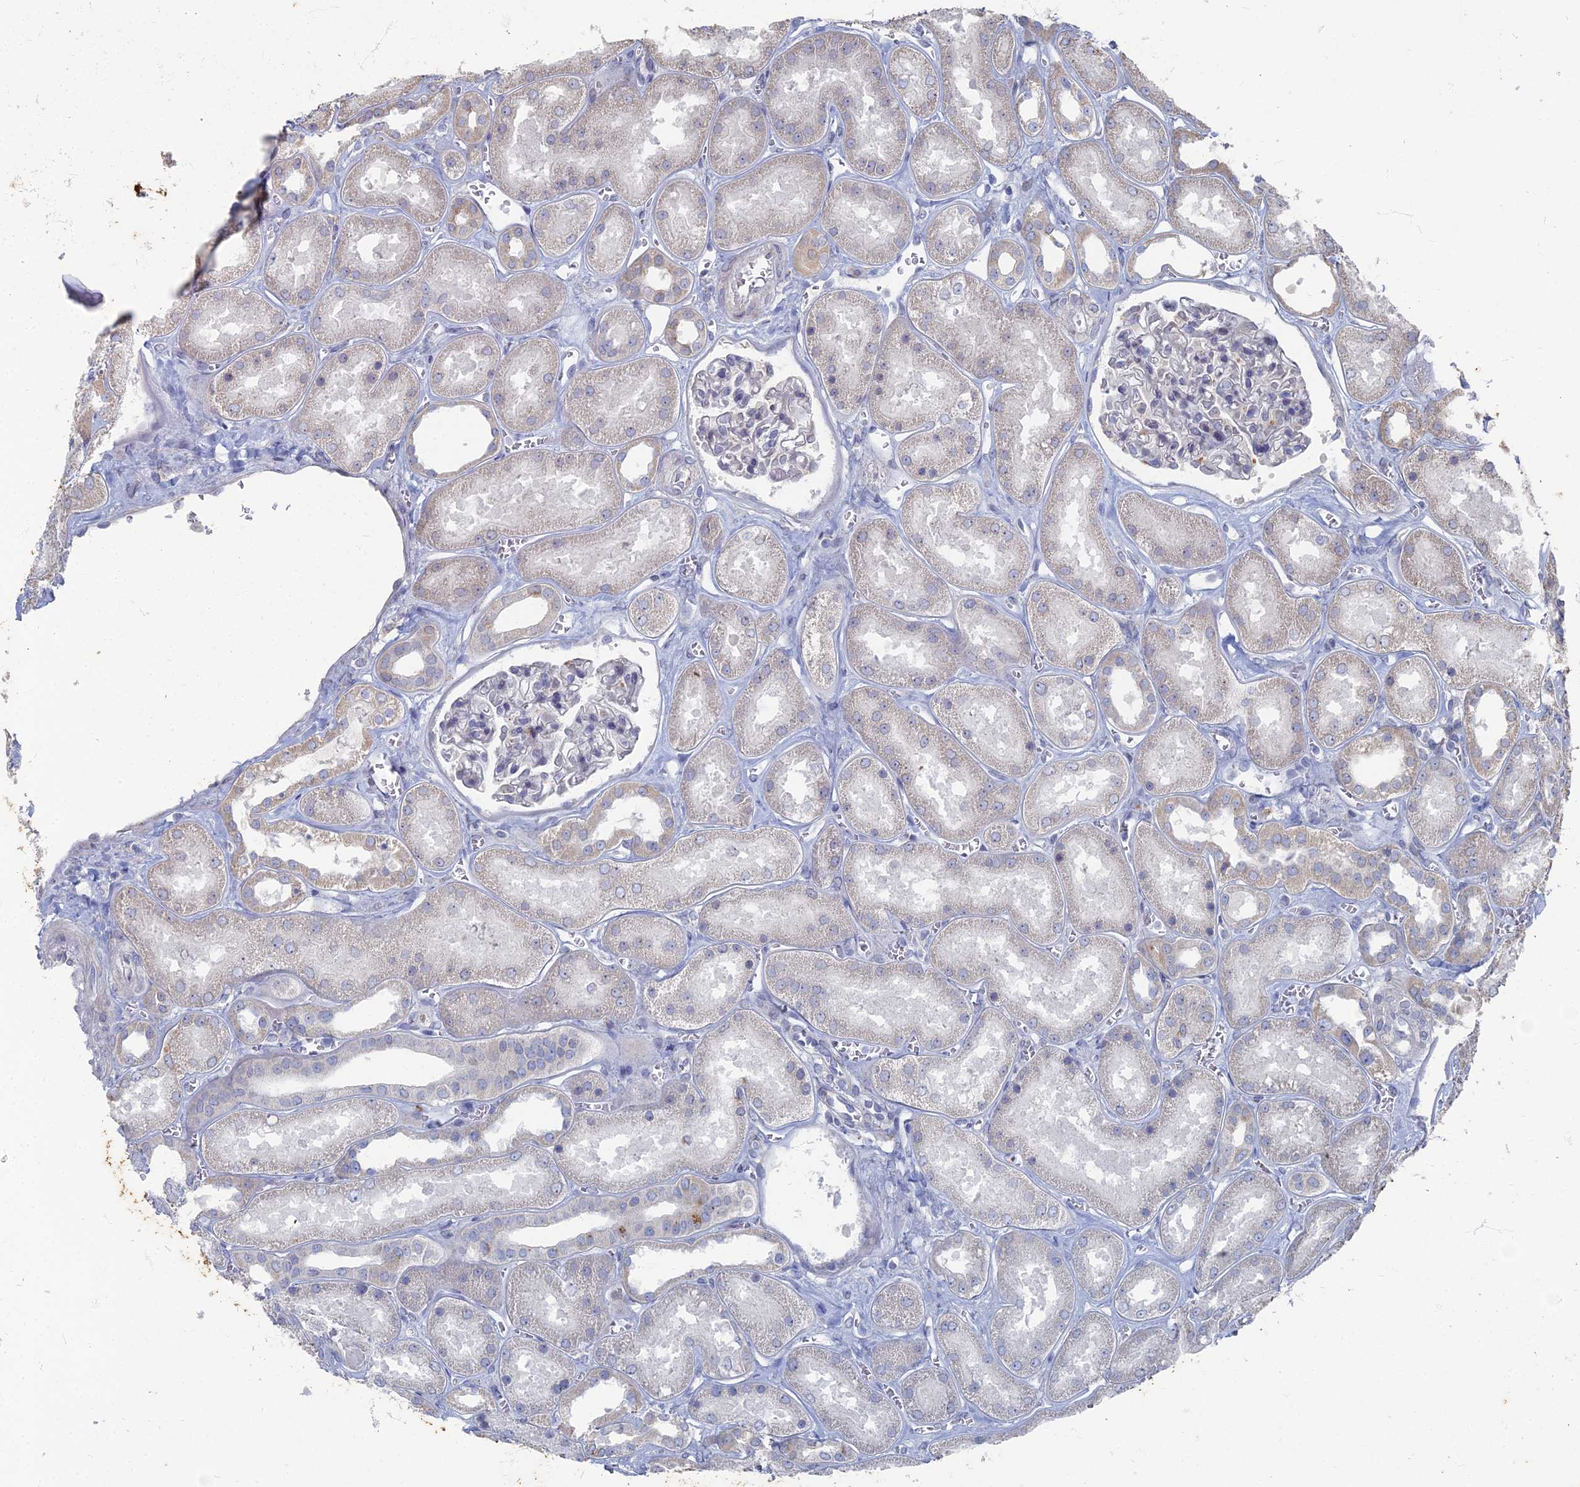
{"staining": {"intensity": "negative", "quantity": "none", "location": "none"}, "tissue": "kidney", "cell_type": "Cells in glomeruli", "image_type": "normal", "snomed": [{"axis": "morphology", "description": "Normal tissue, NOS"}, {"axis": "morphology", "description": "Adenocarcinoma, NOS"}, {"axis": "topography", "description": "Kidney"}], "caption": "Kidney stained for a protein using IHC reveals no staining cells in glomeruli.", "gene": "TMEM128", "patient": {"sex": "female", "age": 68}}